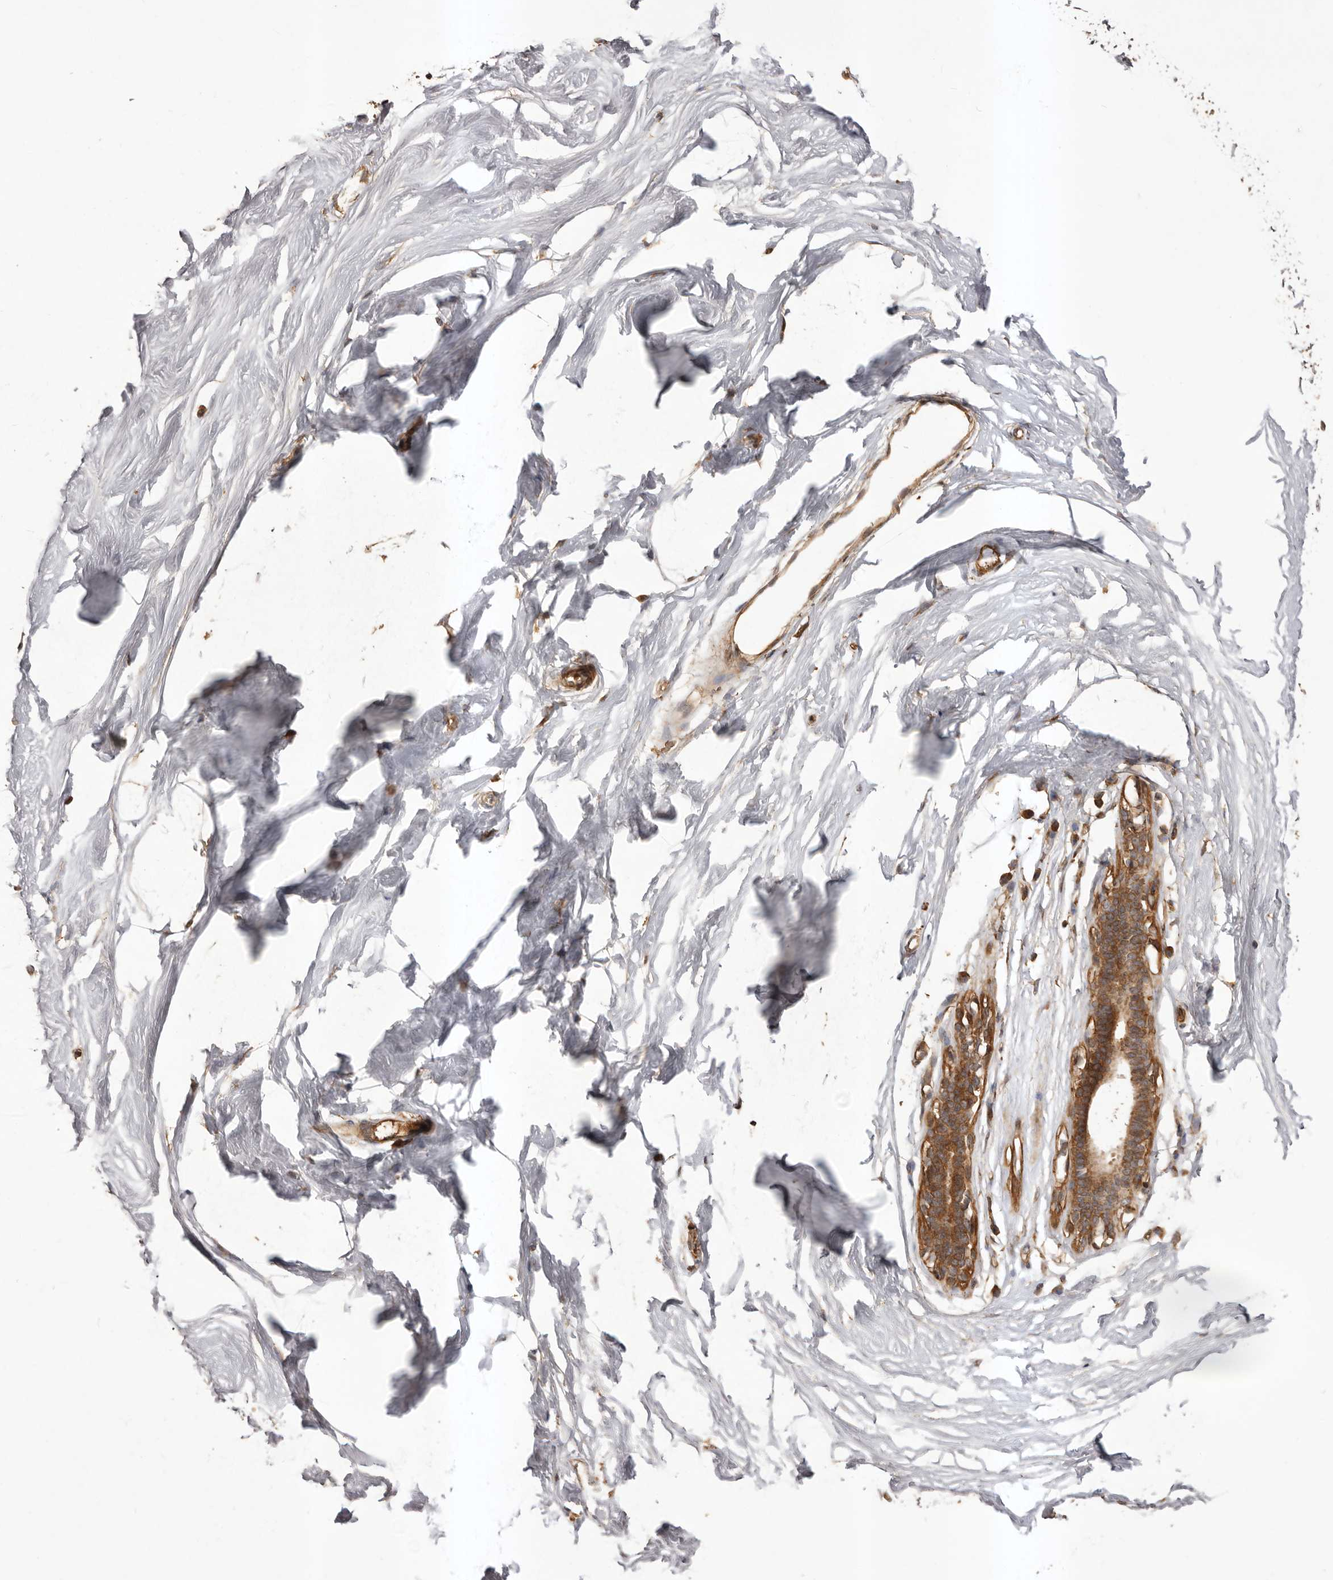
{"staining": {"intensity": "moderate", "quantity": ">75%", "location": "cytoplasmic/membranous"}, "tissue": "breast", "cell_type": "Adipocytes", "image_type": "normal", "snomed": [{"axis": "morphology", "description": "Normal tissue, NOS"}, {"axis": "topography", "description": "Breast"}], "caption": "High-magnification brightfield microscopy of normal breast stained with DAB (3,3'-diaminobenzidine) (brown) and counterstained with hematoxylin (blue). adipocytes exhibit moderate cytoplasmic/membranous expression is identified in approximately>75% of cells.", "gene": "SLC22A3", "patient": {"sex": "female", "age": 26}}